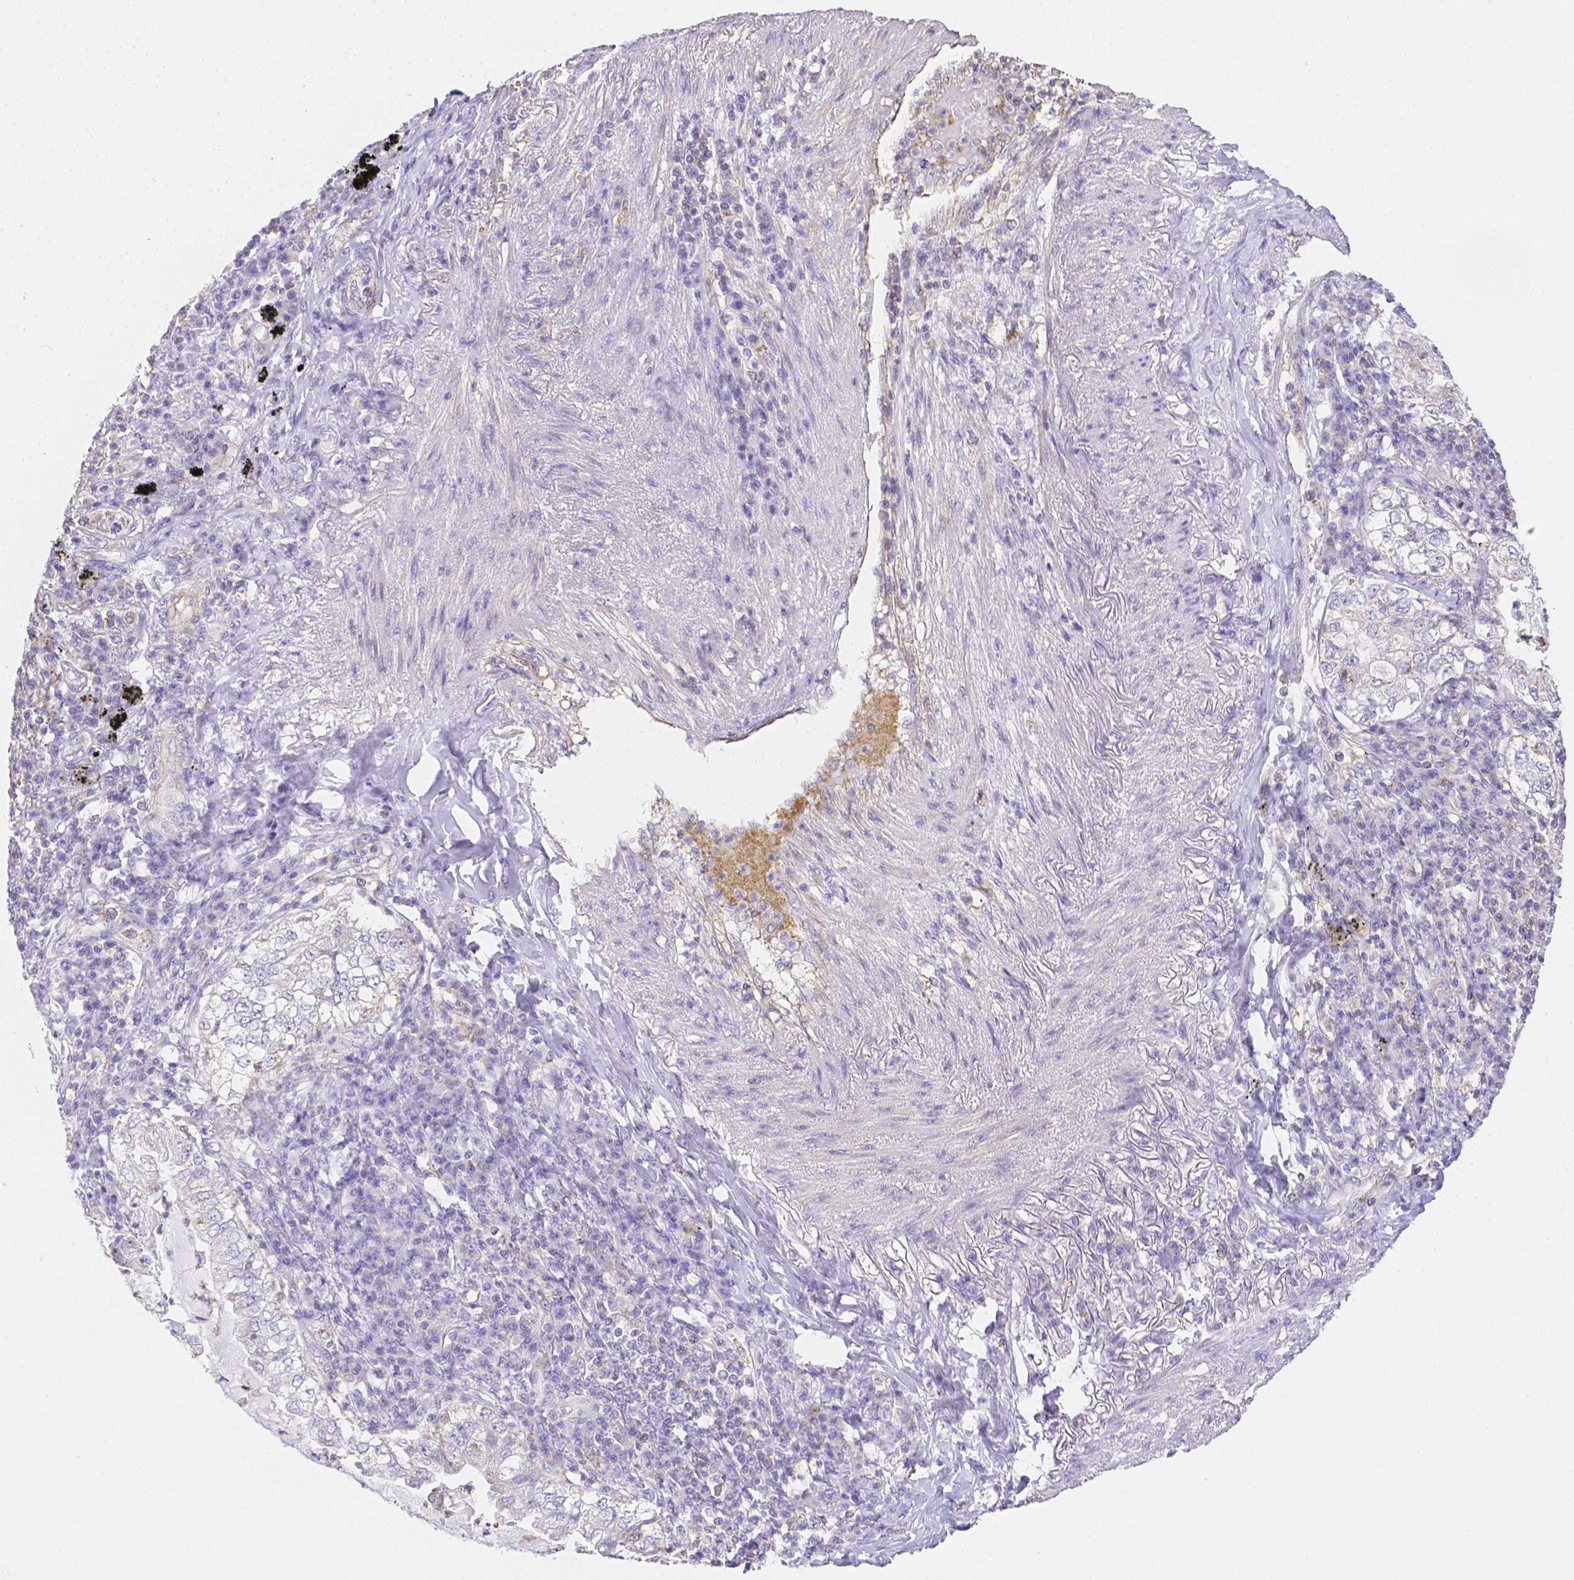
{"staining": {"intensity": "negative", "quantity": "none", "location": "none"}, "tissue": "lung cancer", "cell_type": "Tumor cells", "image_type": "cancer", "snomed": [{"axis": "morphology", "description": "Adenocarcinoma, NOS"}, {"axis": "topography", "description": "Lung"}], "caption": "The immunohistochemistry histopathology image has no significant staining in tumor cells of adenocarcinoma (lung) tissue.", "gene": "ASAH2", "patient": {"sex": "female", "age": 73}}